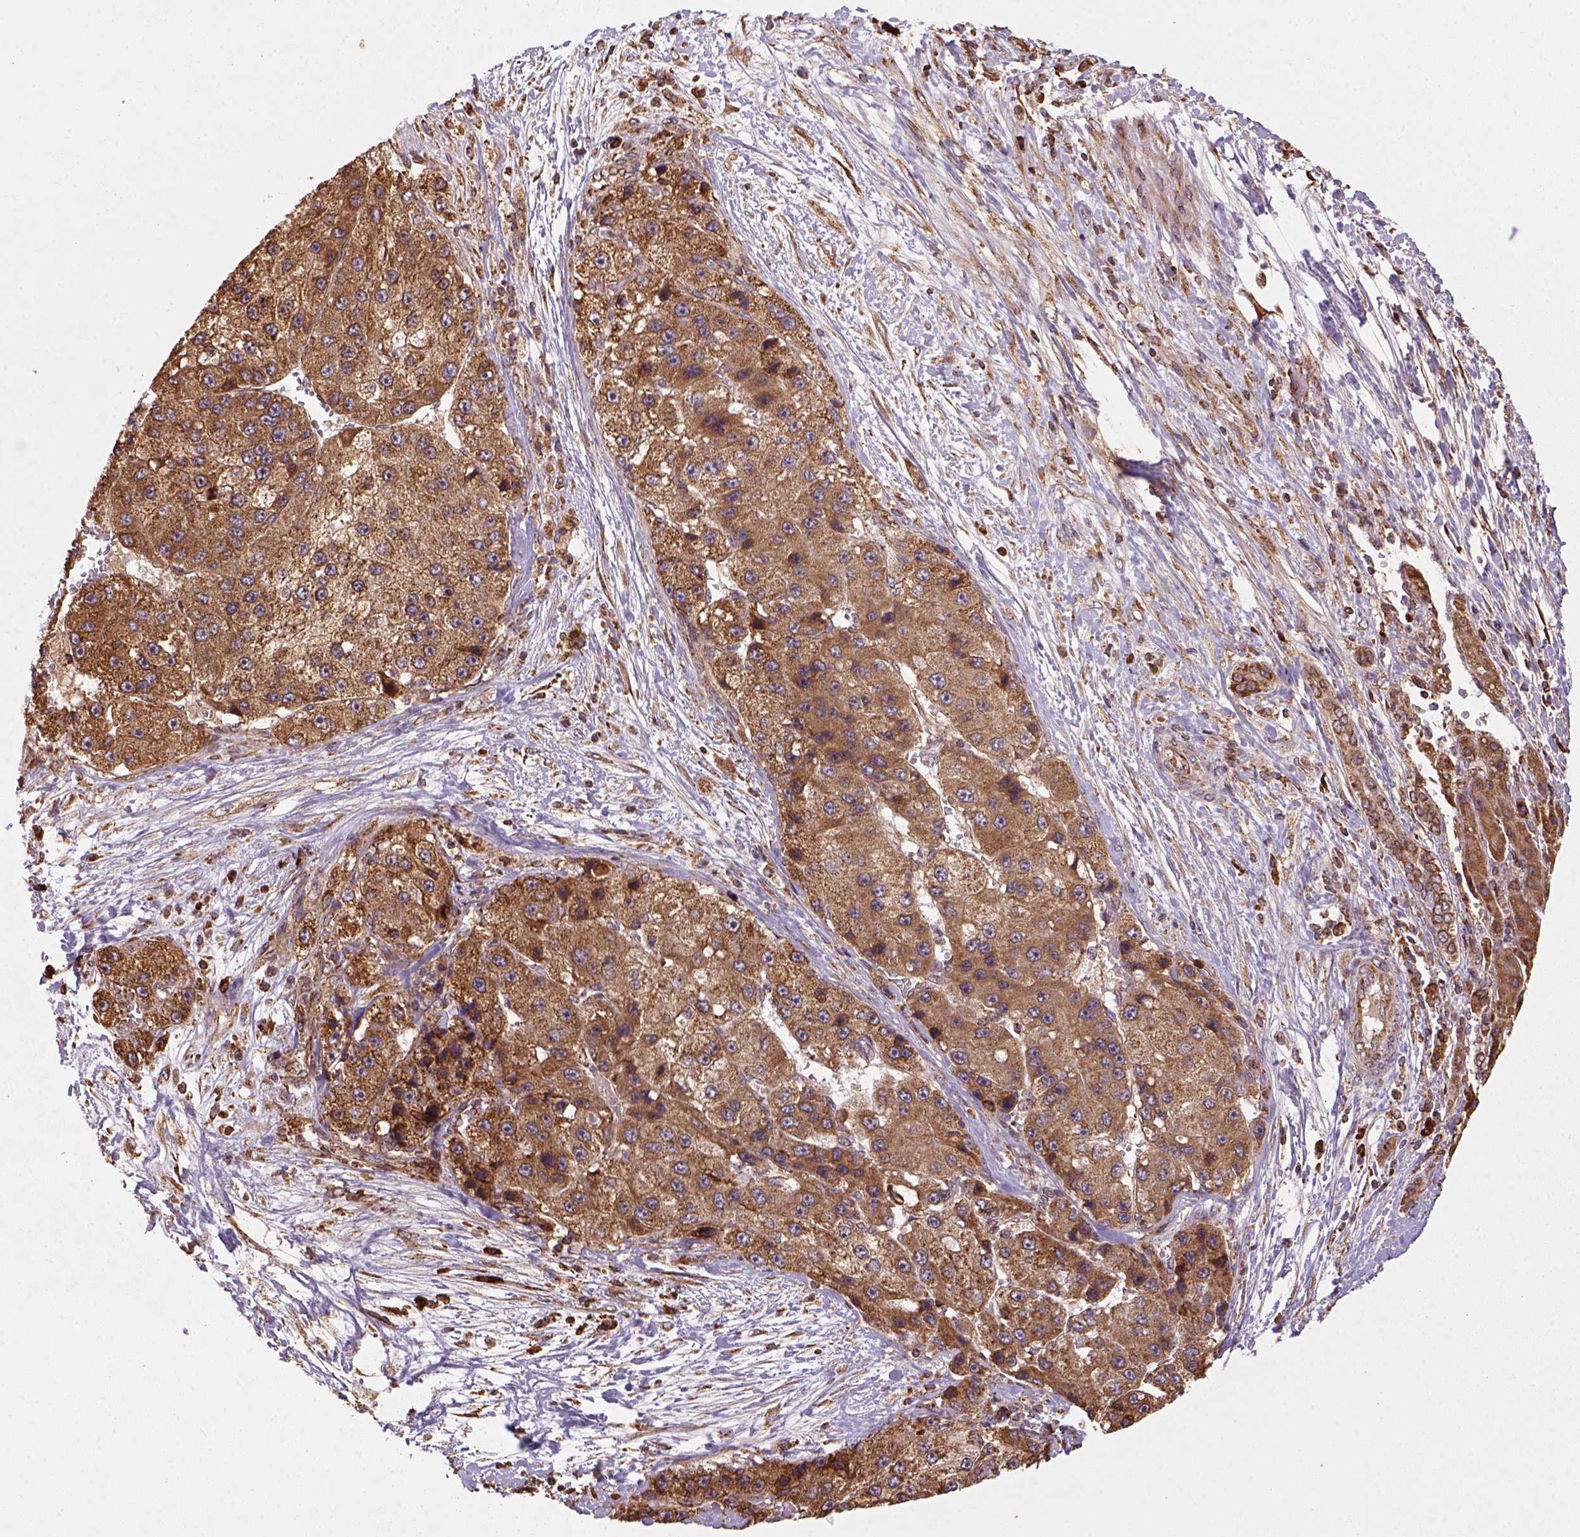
{"staining": {"intensity": "moderate", "quantity": ">75%", "location": "cytoplasmic/membranous"}, "tissue": "liver cancer", "cell_type": "Tumor cells", "image_type": "cancer", "snomed": [{"axis": "morphology", "description": "Carcinoma, Hepatocellular, NOS"}, {"axis": "topography", "description": "Liver"}], "caption": "Protein staining of liver hepatocellular carcinoma tissue shows moderate cytoplasmic/membranous positivity in about >75% of tumor cells.", "gene": "MAPK8IP3", "patient": {"sex": "female", "age": 73}}